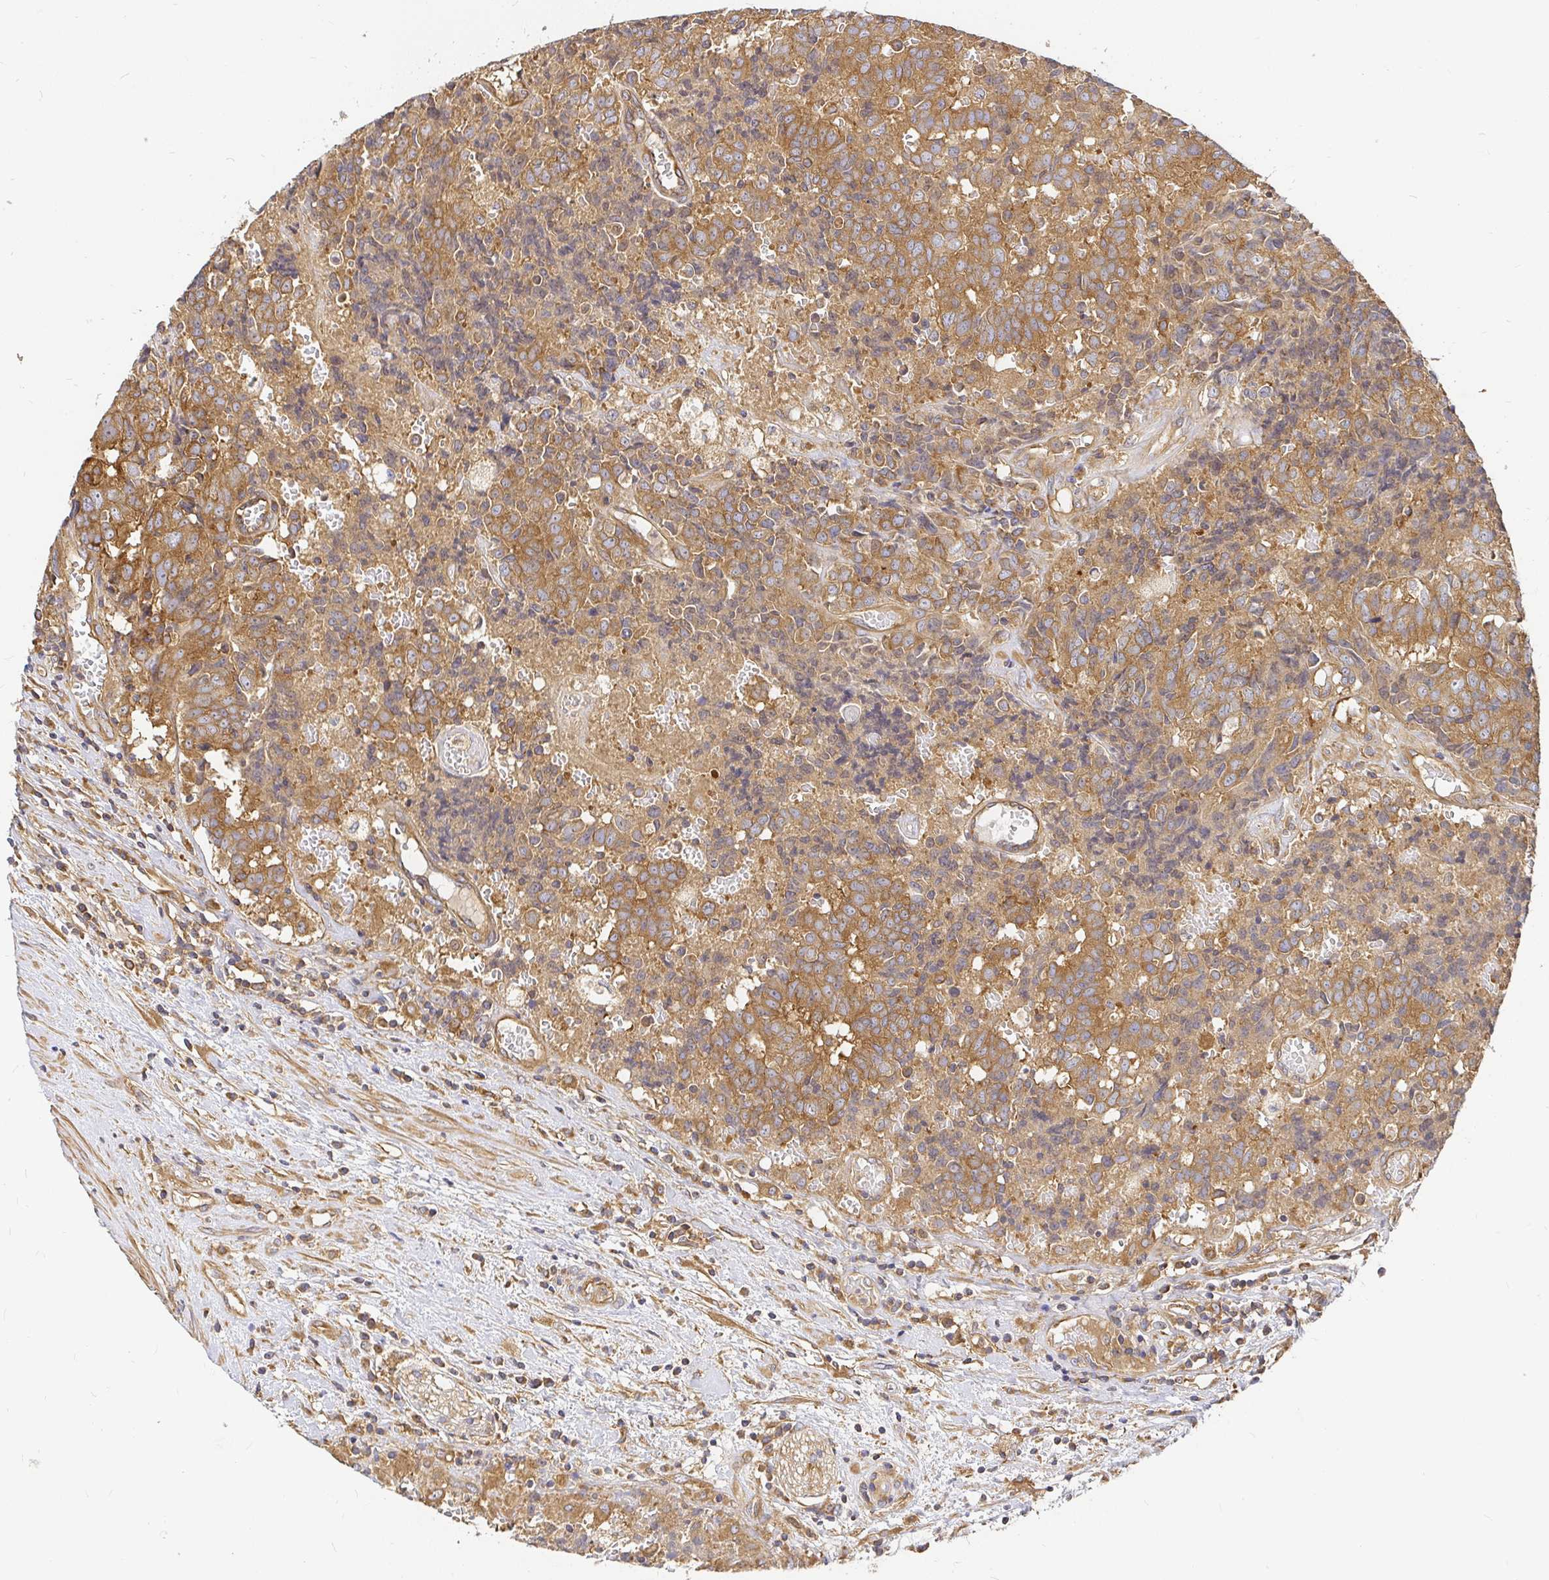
{"staining": {"intensity": "moderate", "quantity": ">75%", "location": "cytoplasmic/membranous"}, "tissue": "prostate cancer", "cell_type": "Tumor cells", "image_type": "cancer", "snomed": [{"axis": "morphology", "description": "Adenocarcinoma, High grade"}, {"axis": "topography", "description": "Prostate and seminal vesicle, NOS"}], "caption": "IHC of prostate cancer (high-grade adenocarcinoma) exhibits medium levels of moderate cytoplasmic/membranous expression in about >75% of tumor cells.", "gene": "KIF5B", "patient": {"sex": "male", "age": 60}}